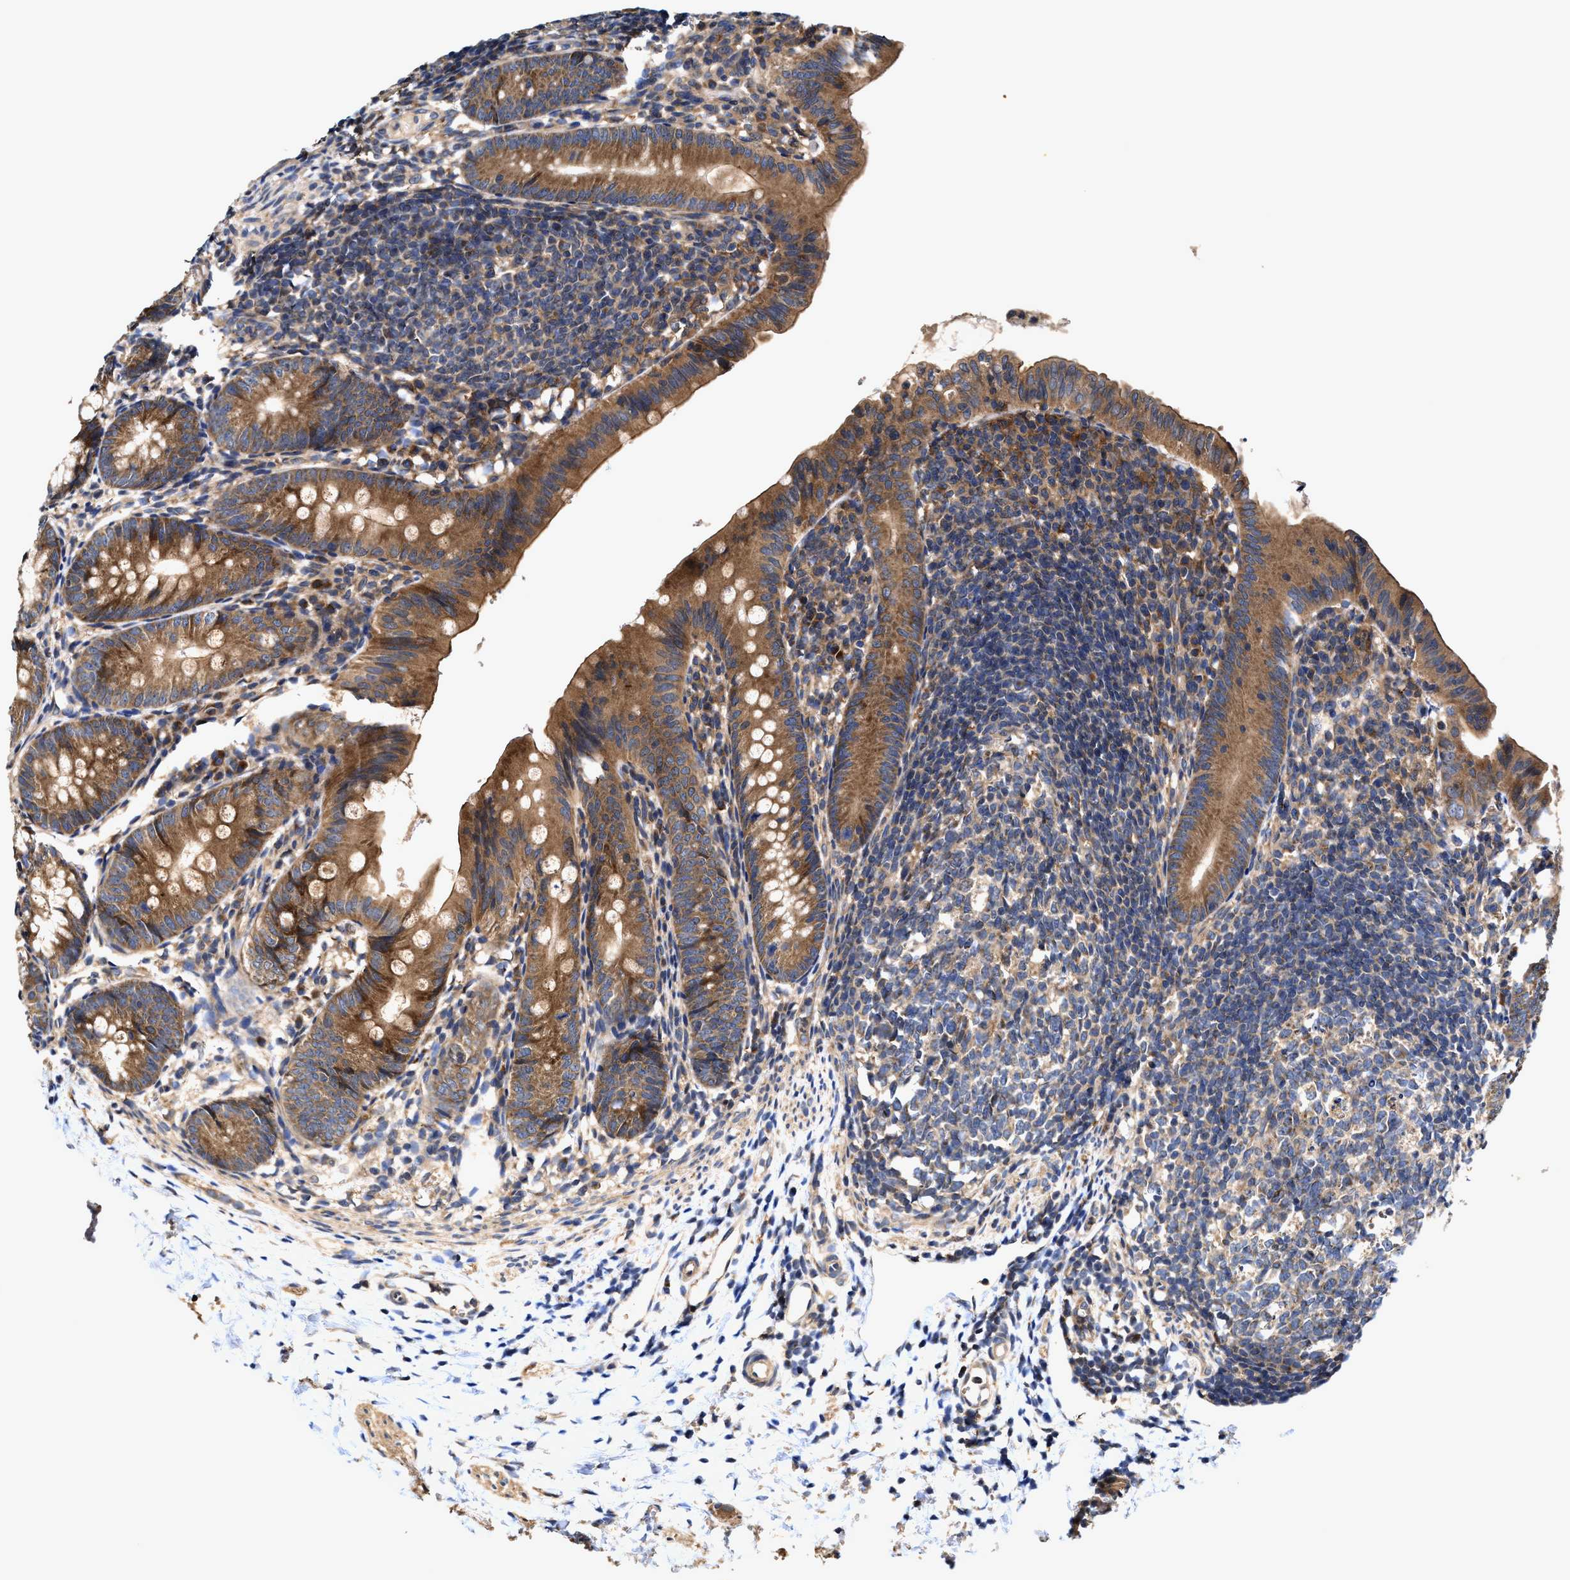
{"staining": {"intensity": "moderate", "quantity": ">75%", "location": "cytoplasmic/membranous"}, "tissue": "appendix", "cell_type": "Glandular cells", "image_type": "normal", "snomed": [{"axis": "morphology", "description": "Normal tissue, NOS"}, {"axis": "topography", "description": "Appendix"}], "caption": "Glandular cells demonstrate moderate cytoplasmic/membranous positivity in about >75% of cells in unremarkable appendix.", "gene": "EFNA4", "patient": {"sex": "male", "age": 1}}